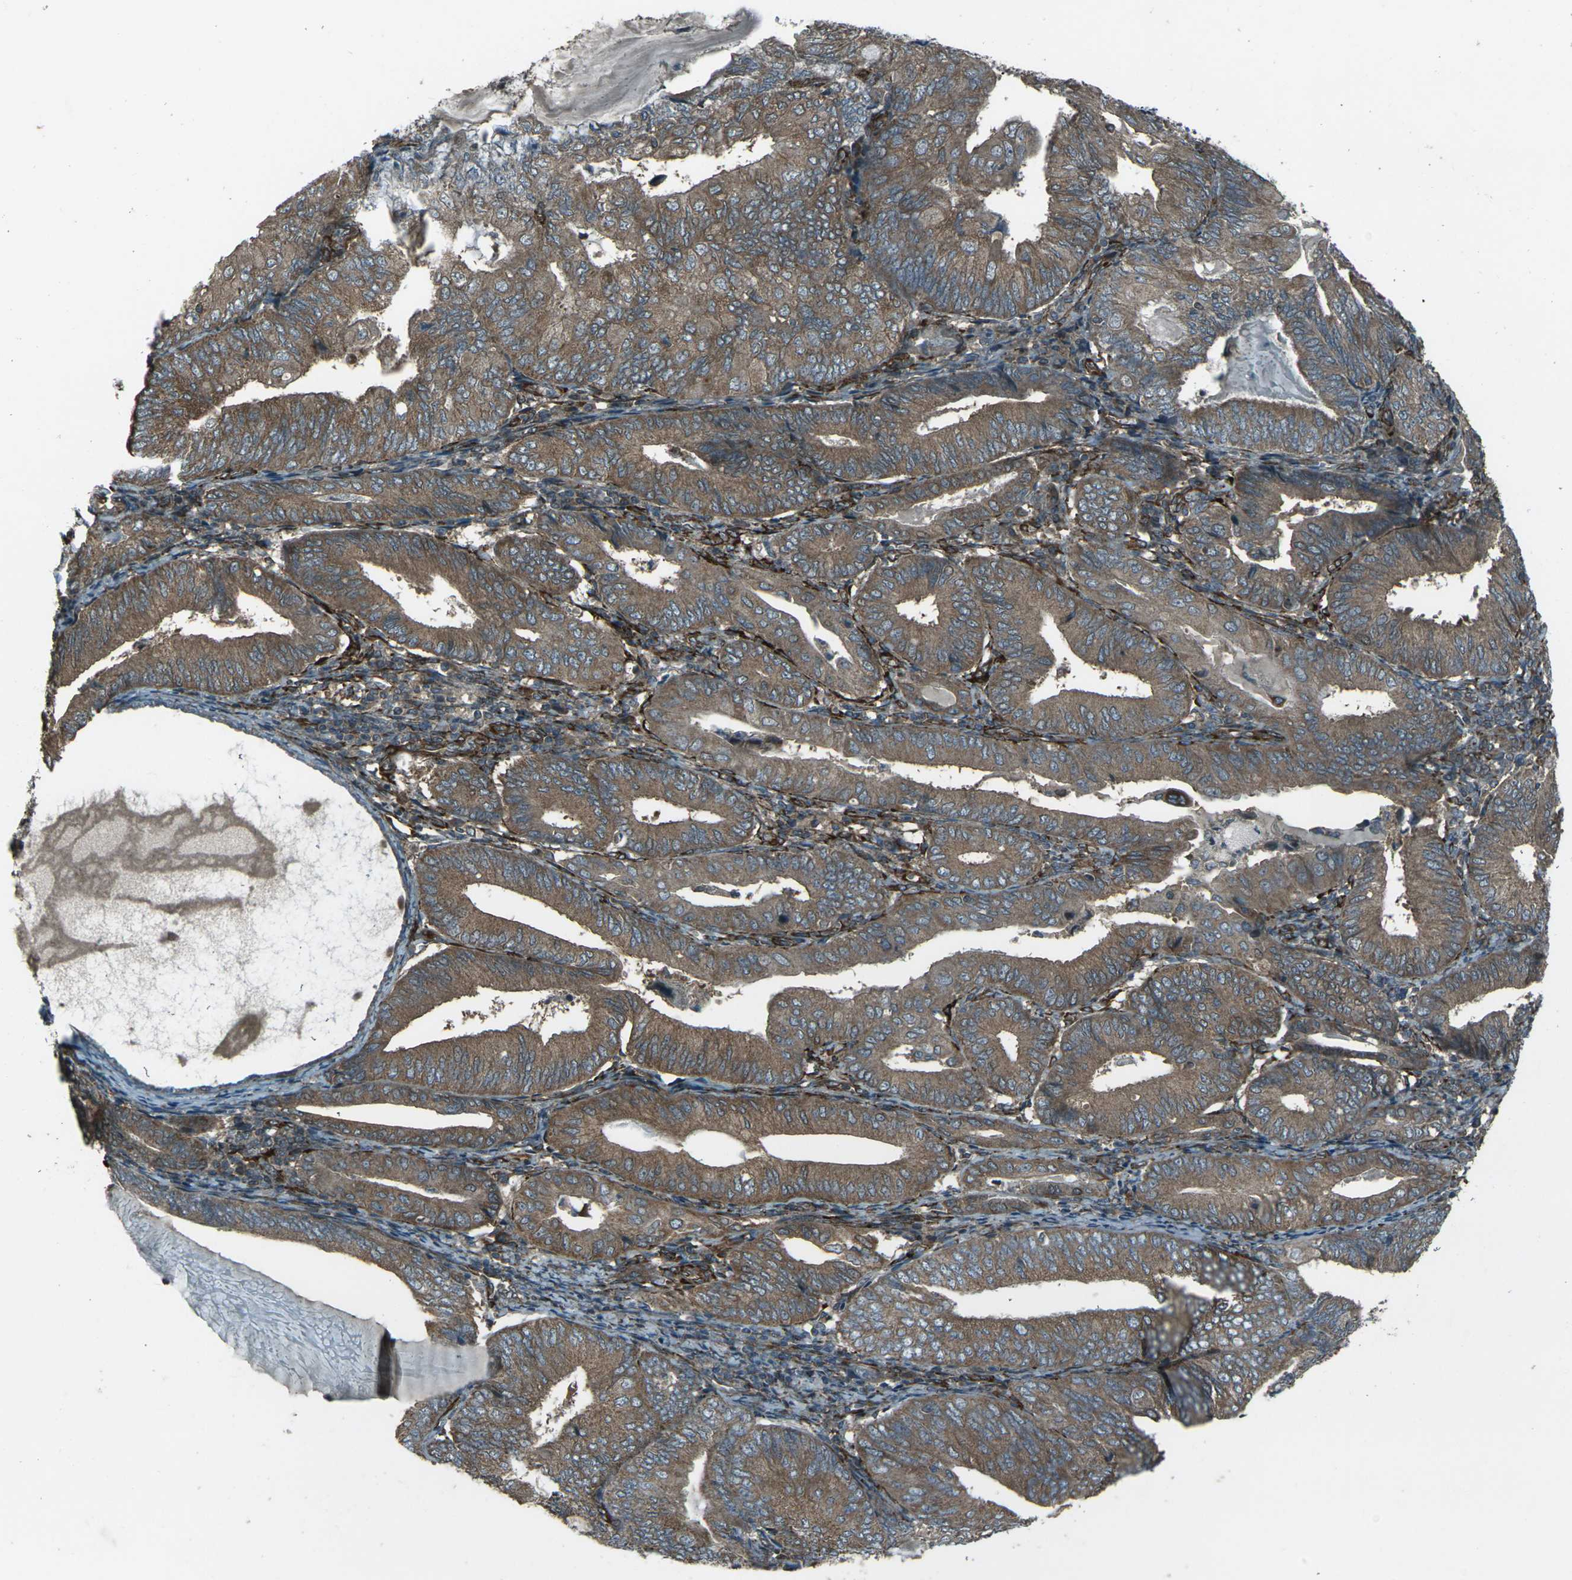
{"staining": {"intensity": "moderate", "quantity": ">75%", "location": "cytoplasmic/membranous"}, "tissue": "endometrial cancer", "cell_type": "Tumor cells", "image_type": "cancer", "snomed": [{"axis": "morphology", "description": "Adenocarcinoma, NOS"}, {"axis": "topography", "description": "Endometrium"}], "caption": "Protein expression analysis of adenocarcinoma (endometrial) demonstrates moderate cytoplasmic/membranous positivity in about >75% of tumor cells. The protein of interest is stained brown, and the nuclei are stained in blue (DAB (3,3'-diaminobenzidine) IHC with brightfield microscopy, high magnification).", "gene": "LSMEM1", "patient": {"sex": "female", "age": 81}}